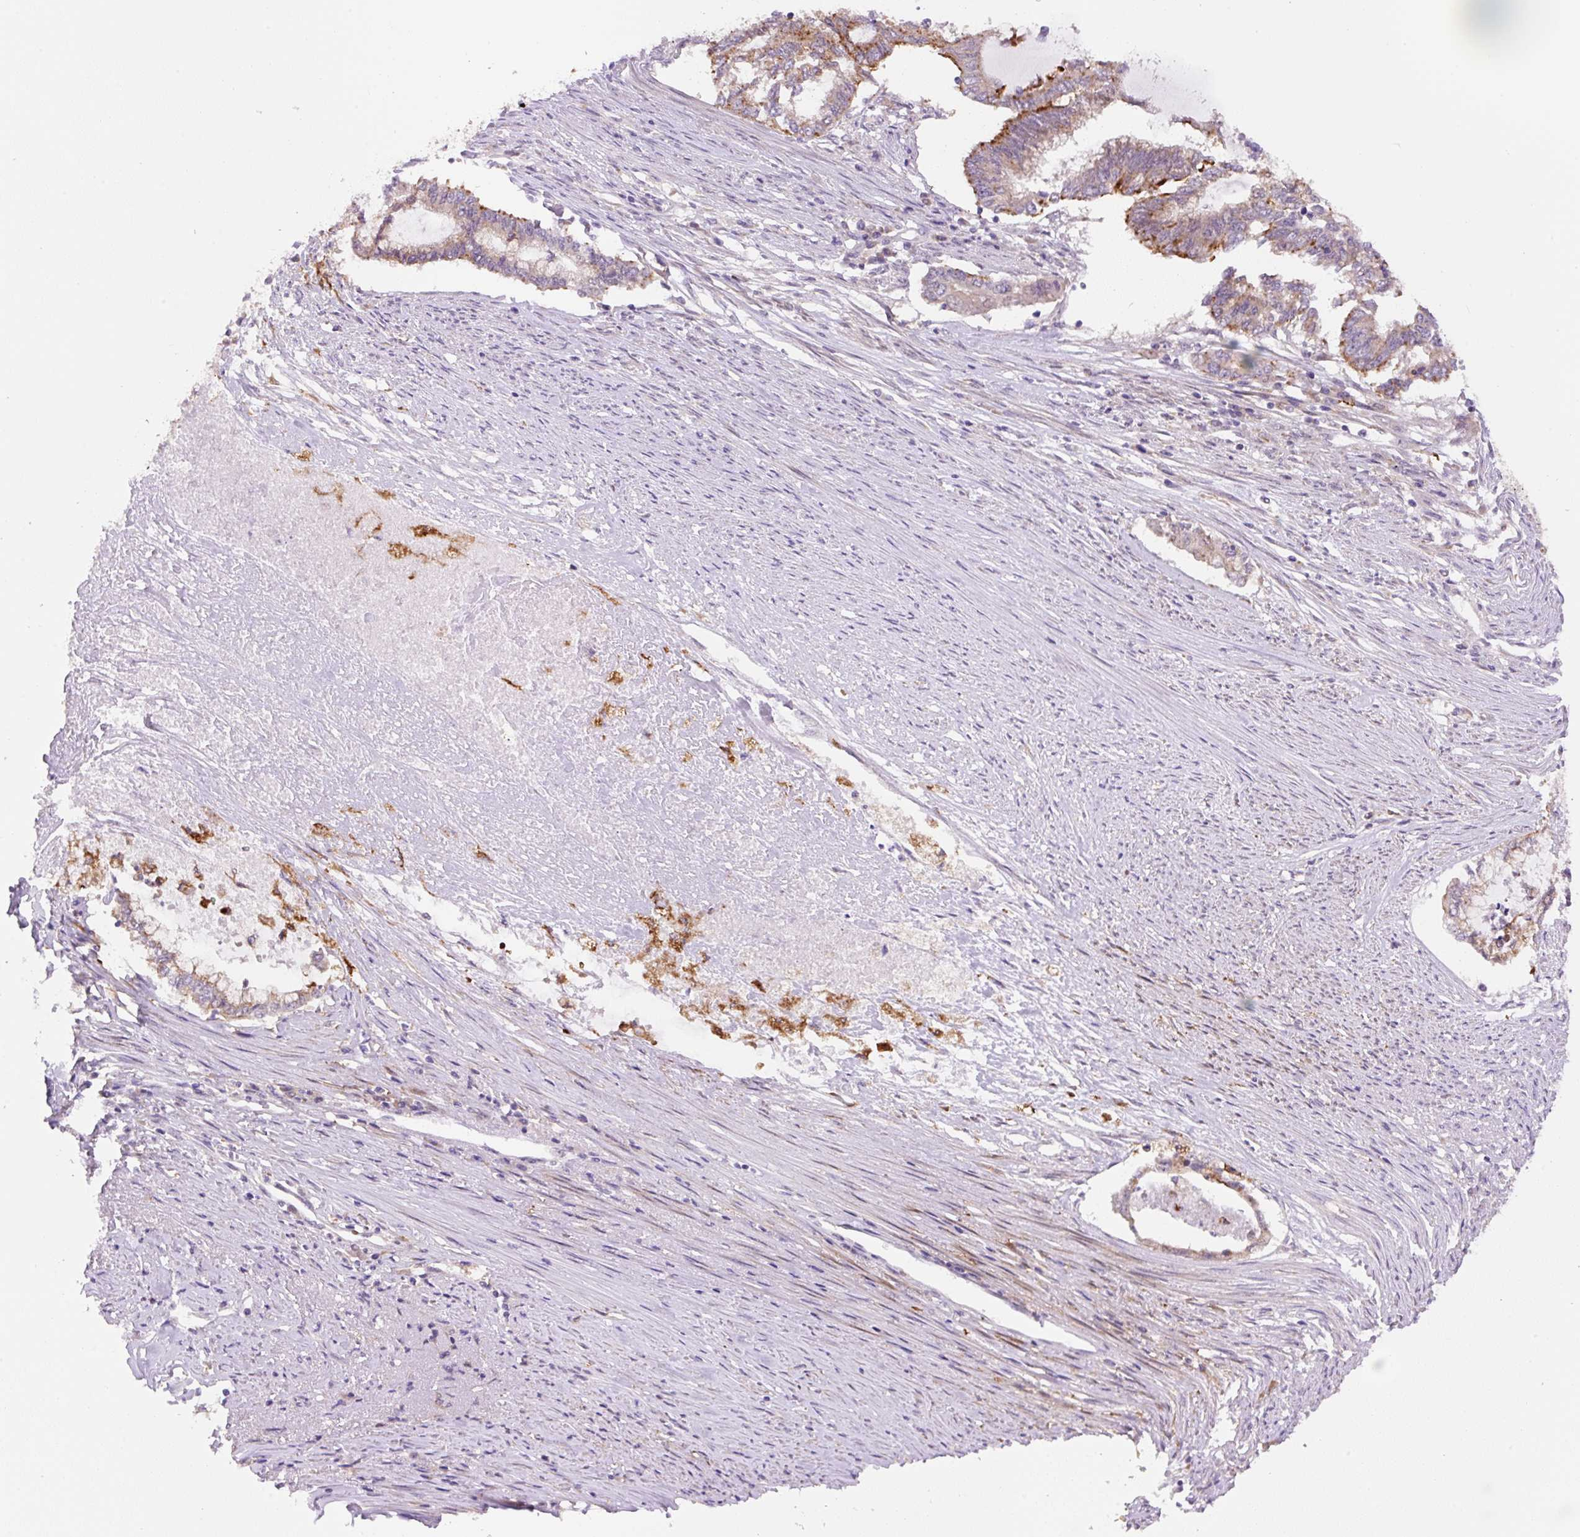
{"staining": {"intensity": "strong", "quantity": "25%-75%", "location": "cytoplasmic/membranous"}, "tissue": "endometrial cancer", "cell_type": "Tumor cells", "image_type": "cancer", "snomed": [{"axis": "morphology", "description": "Adenocarcinoma, NOS"}, {"axis": "topography", "description": "Endometrium"}], "caption": "Approximately 25%-75% of tumor cells in adenocarcinoma (endometrial) exhibit strong cytoplasmic/membranous protein staining as visualized by brown immunohistochemical staining.", "gene": "CEBPZOS", "patient": {"sex": "female", "age": 79}}